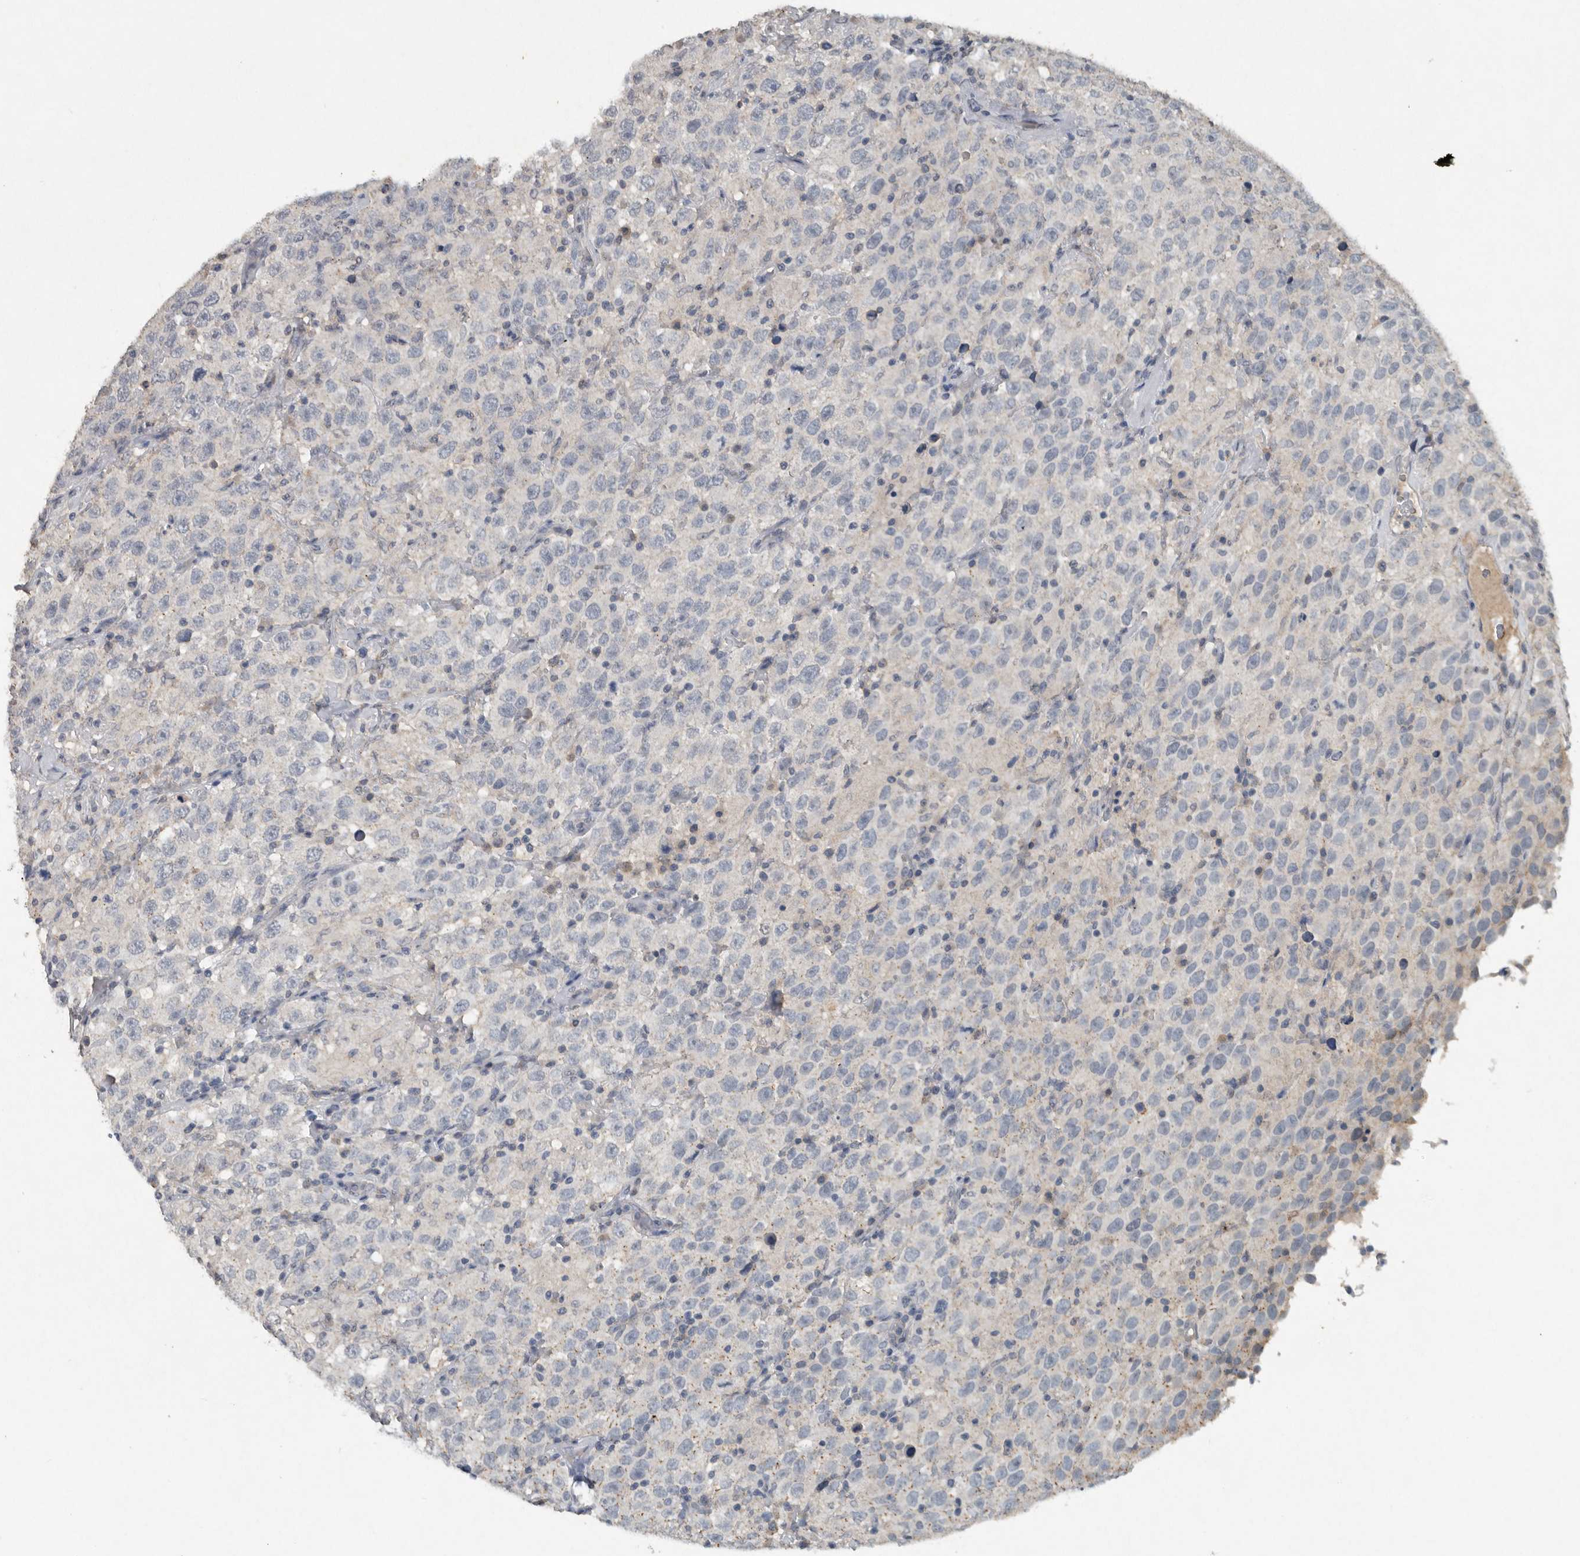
{"staining": {"intensity": "negative", "quantity": "none", "location": "none"}, "tissue": "testis cancer", "cell_type": "Tumor cells", "image_type": "cancer", "snomed": [{"axis": "morphology", "description": "Seminoma, NOS"}, {"axis": "topography", "description": "Testis"}], "caption": "Seminoma (testis) stained for a protein using IHC exhibits no expression tumor cells.", "gene": "IL20", "patient": {"sex": "male", "age": 41}}